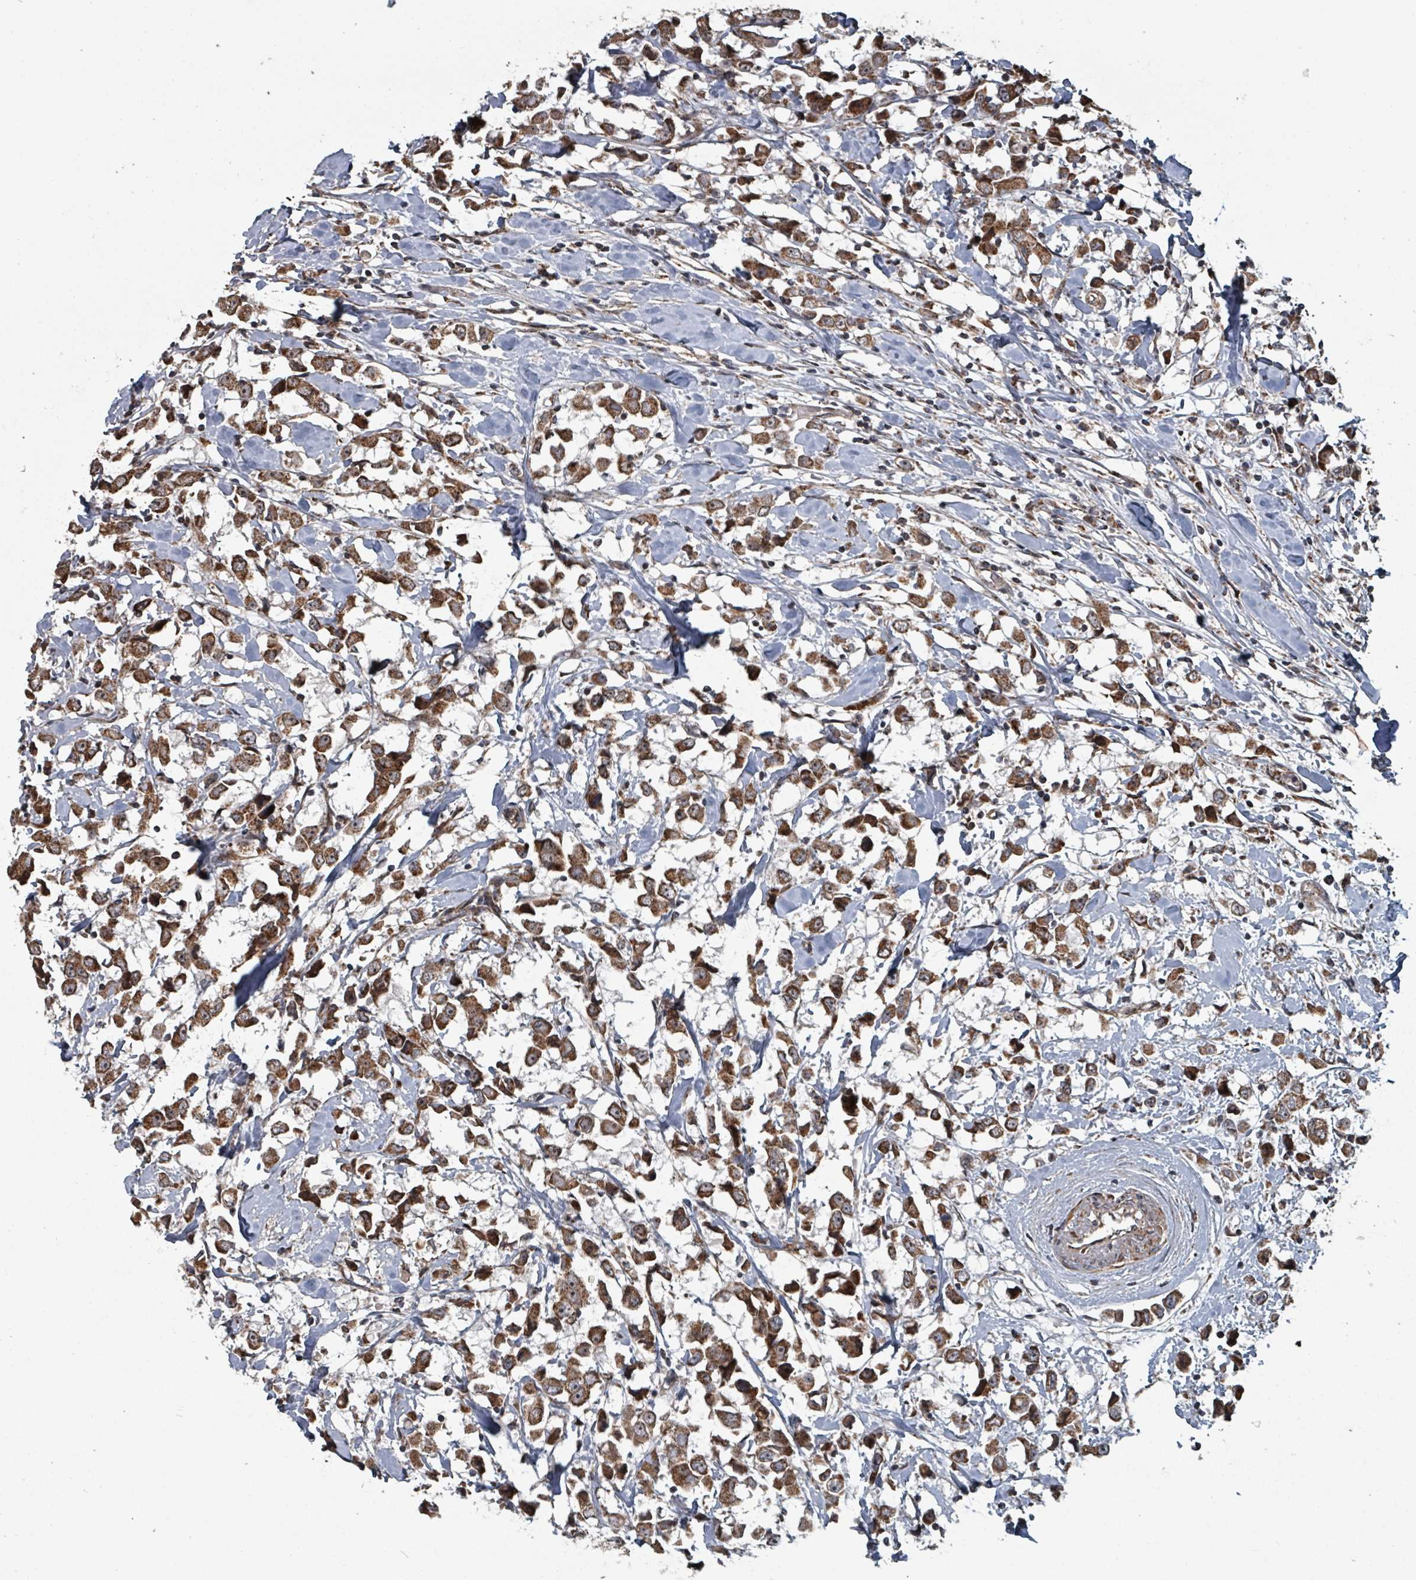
{"staining": {"intensity": "strong", "quantity": ">75%", "location": "cytoplasmic/membranous"}, "tissue": "breast cancer", "cell_type": "Tumor cells", "image_type": "cancer", "snomed": [{"axis": "morphology", "description": "Duct carcinoma"}, {"axis": "topography", "description": "Breast"}], "caption": "Immunohistochemical staining of human breast cancer reveals high levels of strong cytoplasmic/membranous protein positivity in approximately >75% of tumor cells.", "gene": "MRPL4", "patient": {"sex": "female", "age": 61}}